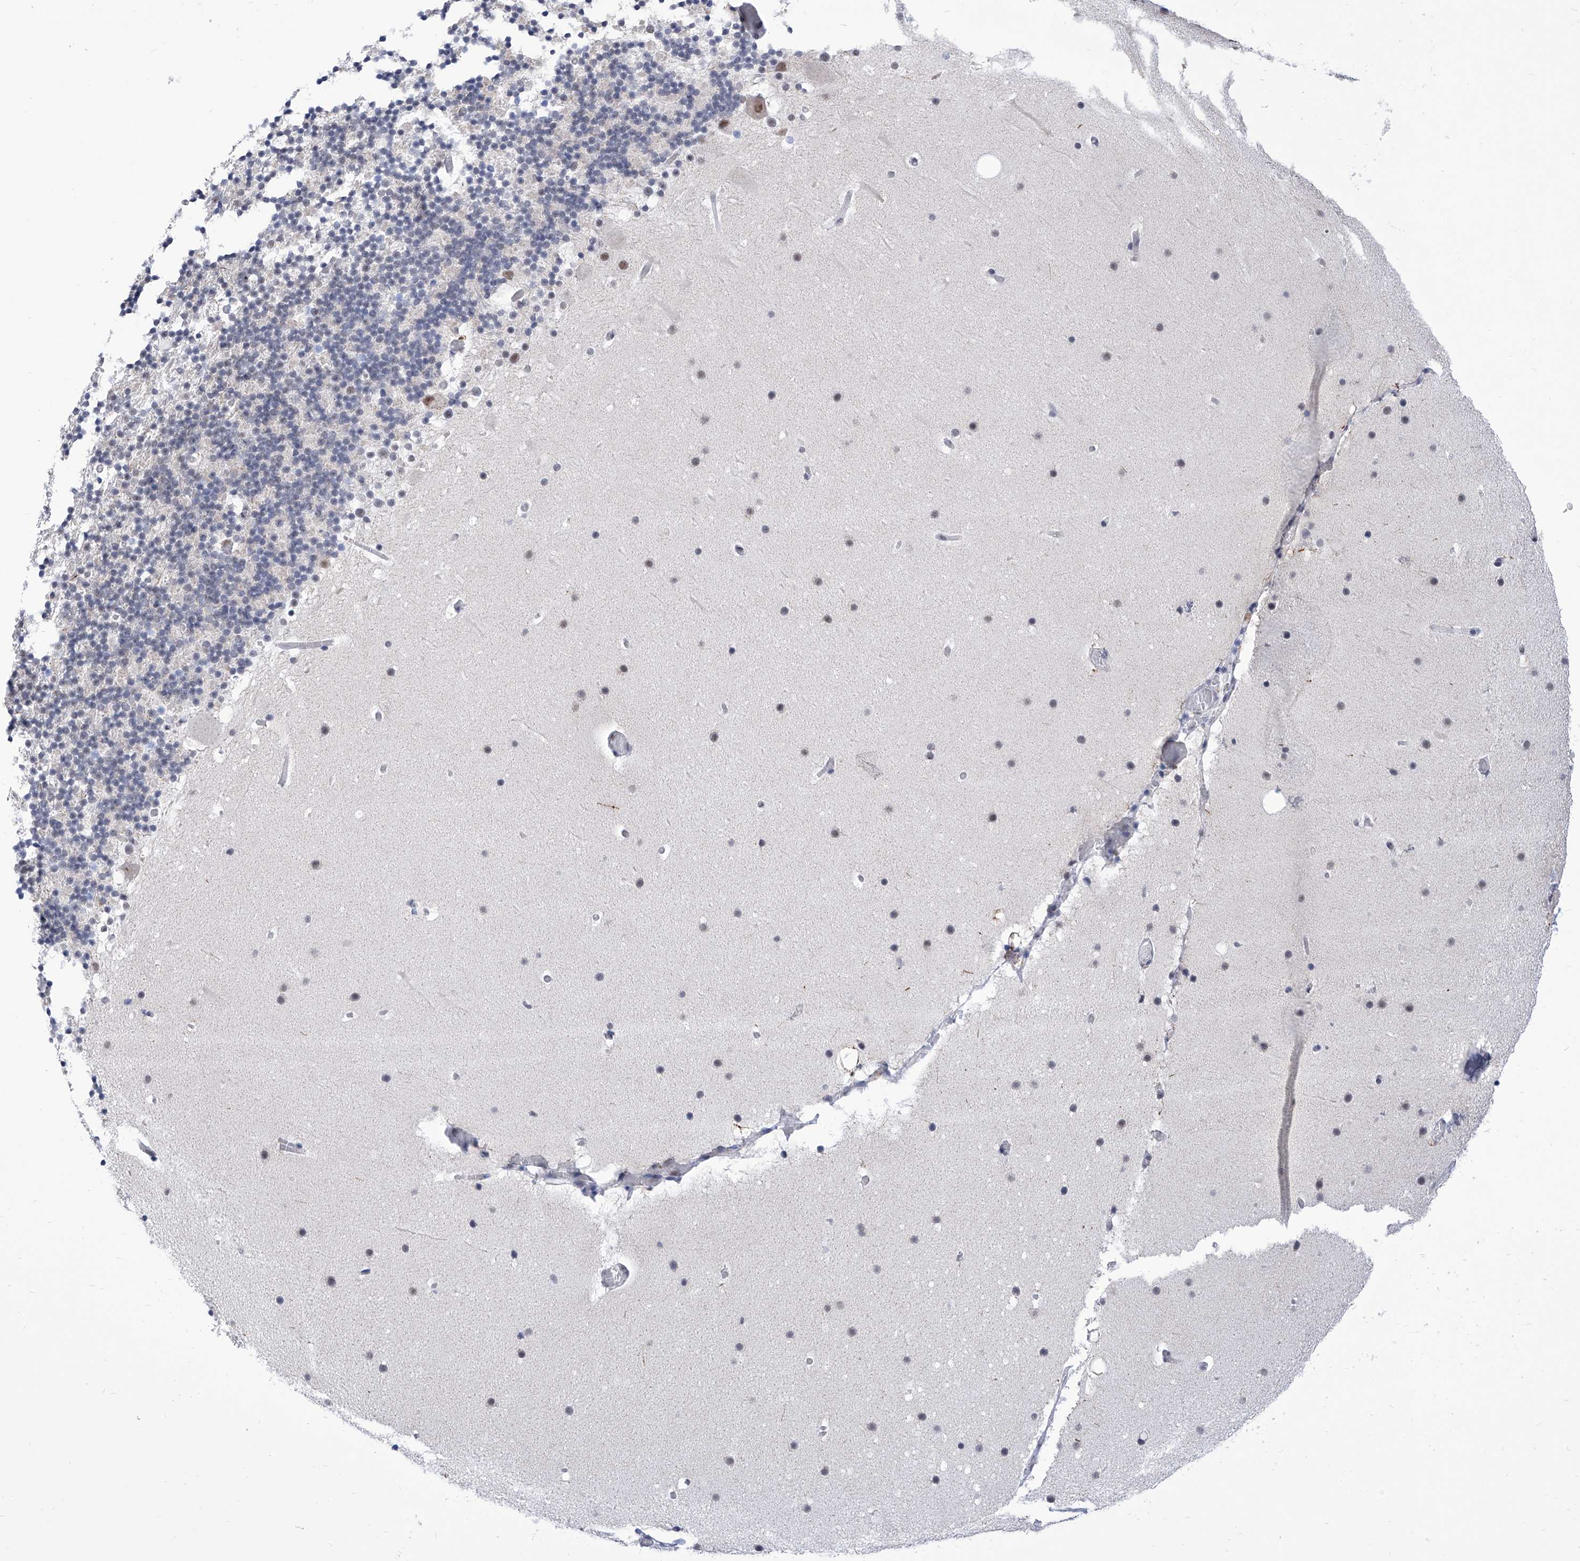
{"staining": {"intensity": "negative", "quantity": "none", "location": "none"}, "tissue": "cerebellum", "cell_type": "Cells in granular layer", "image_type": "normal", "snomed": [{"axis": "morphology", "description": "Normal tissue, NOS"}, {"axis": "topography", "description": "Cerebellum"}], "caption": "The micrograph displays no significant expression in cells in granular layer of cerebellum. (Stains: DAB (3,3'-diaminobenzidine) IHC with hematoxylin counter stain, Microscopy: brightfield microscopy at high magnification).", "gene": "SART1", "patient": {"sex": "male", "age": 57}}